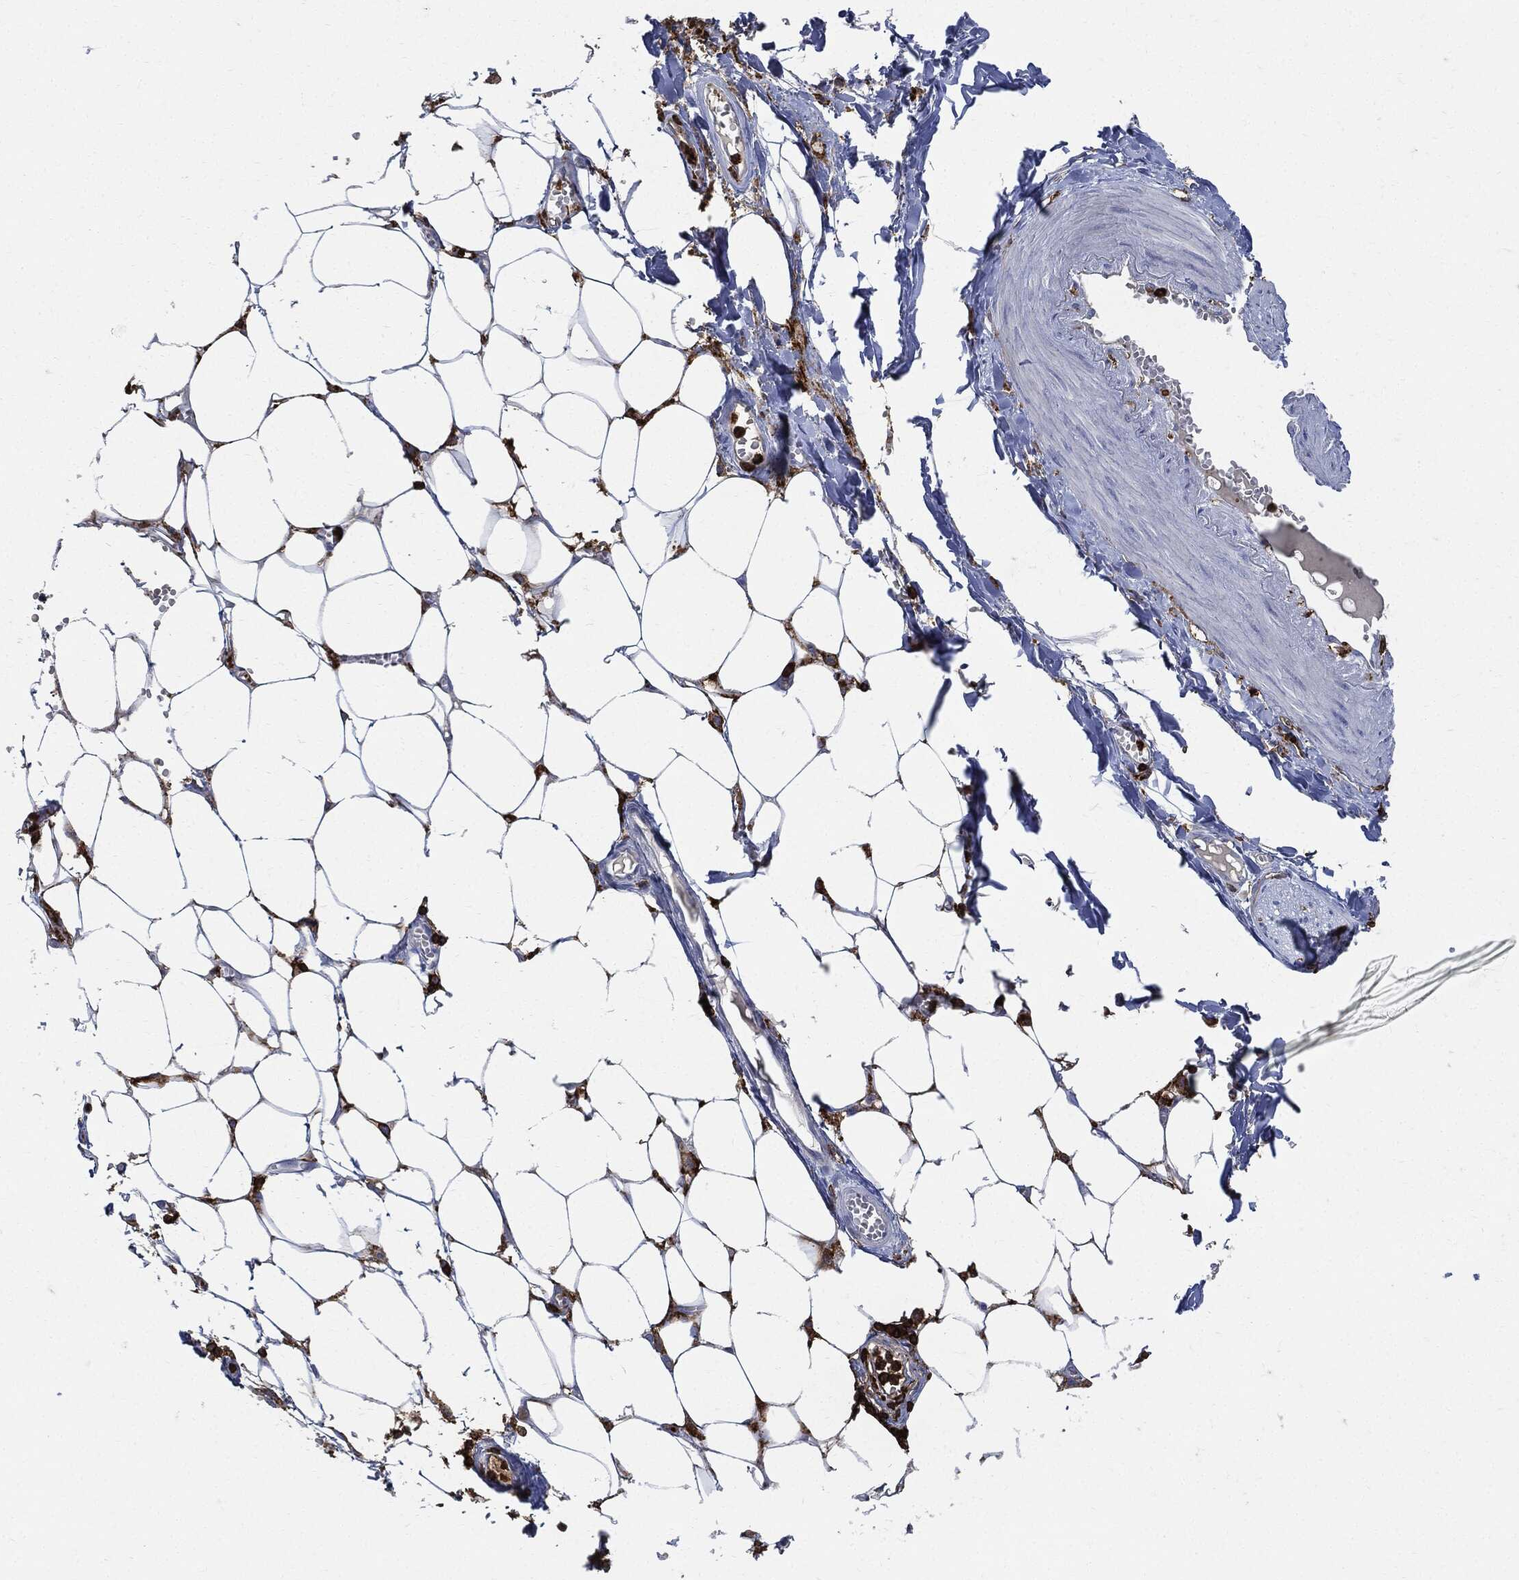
{"staining": {"intensity": "negative", "quantity": "none", "location": "none"}, "tissue": "adipose tissue", "cell_type": "Adipocytes", "image_type": "normal", "snomed": [{"axis": "morphology", "description": "Normal tissue, NOS"}, {"axis": "morphology", "description": "Squamous cell carcinoma, NOS"}, {"axis": "topography", "description": "Cartilage tissue"}, {"axis": "topography", "description": "Lung"}], "caption": "An IHC image of normal adipose tissue is shown. There is no staining in adipocytes of adipose tissue.", "gene": "PTPRC", "patient": {"sex": "male", "age": 66}}